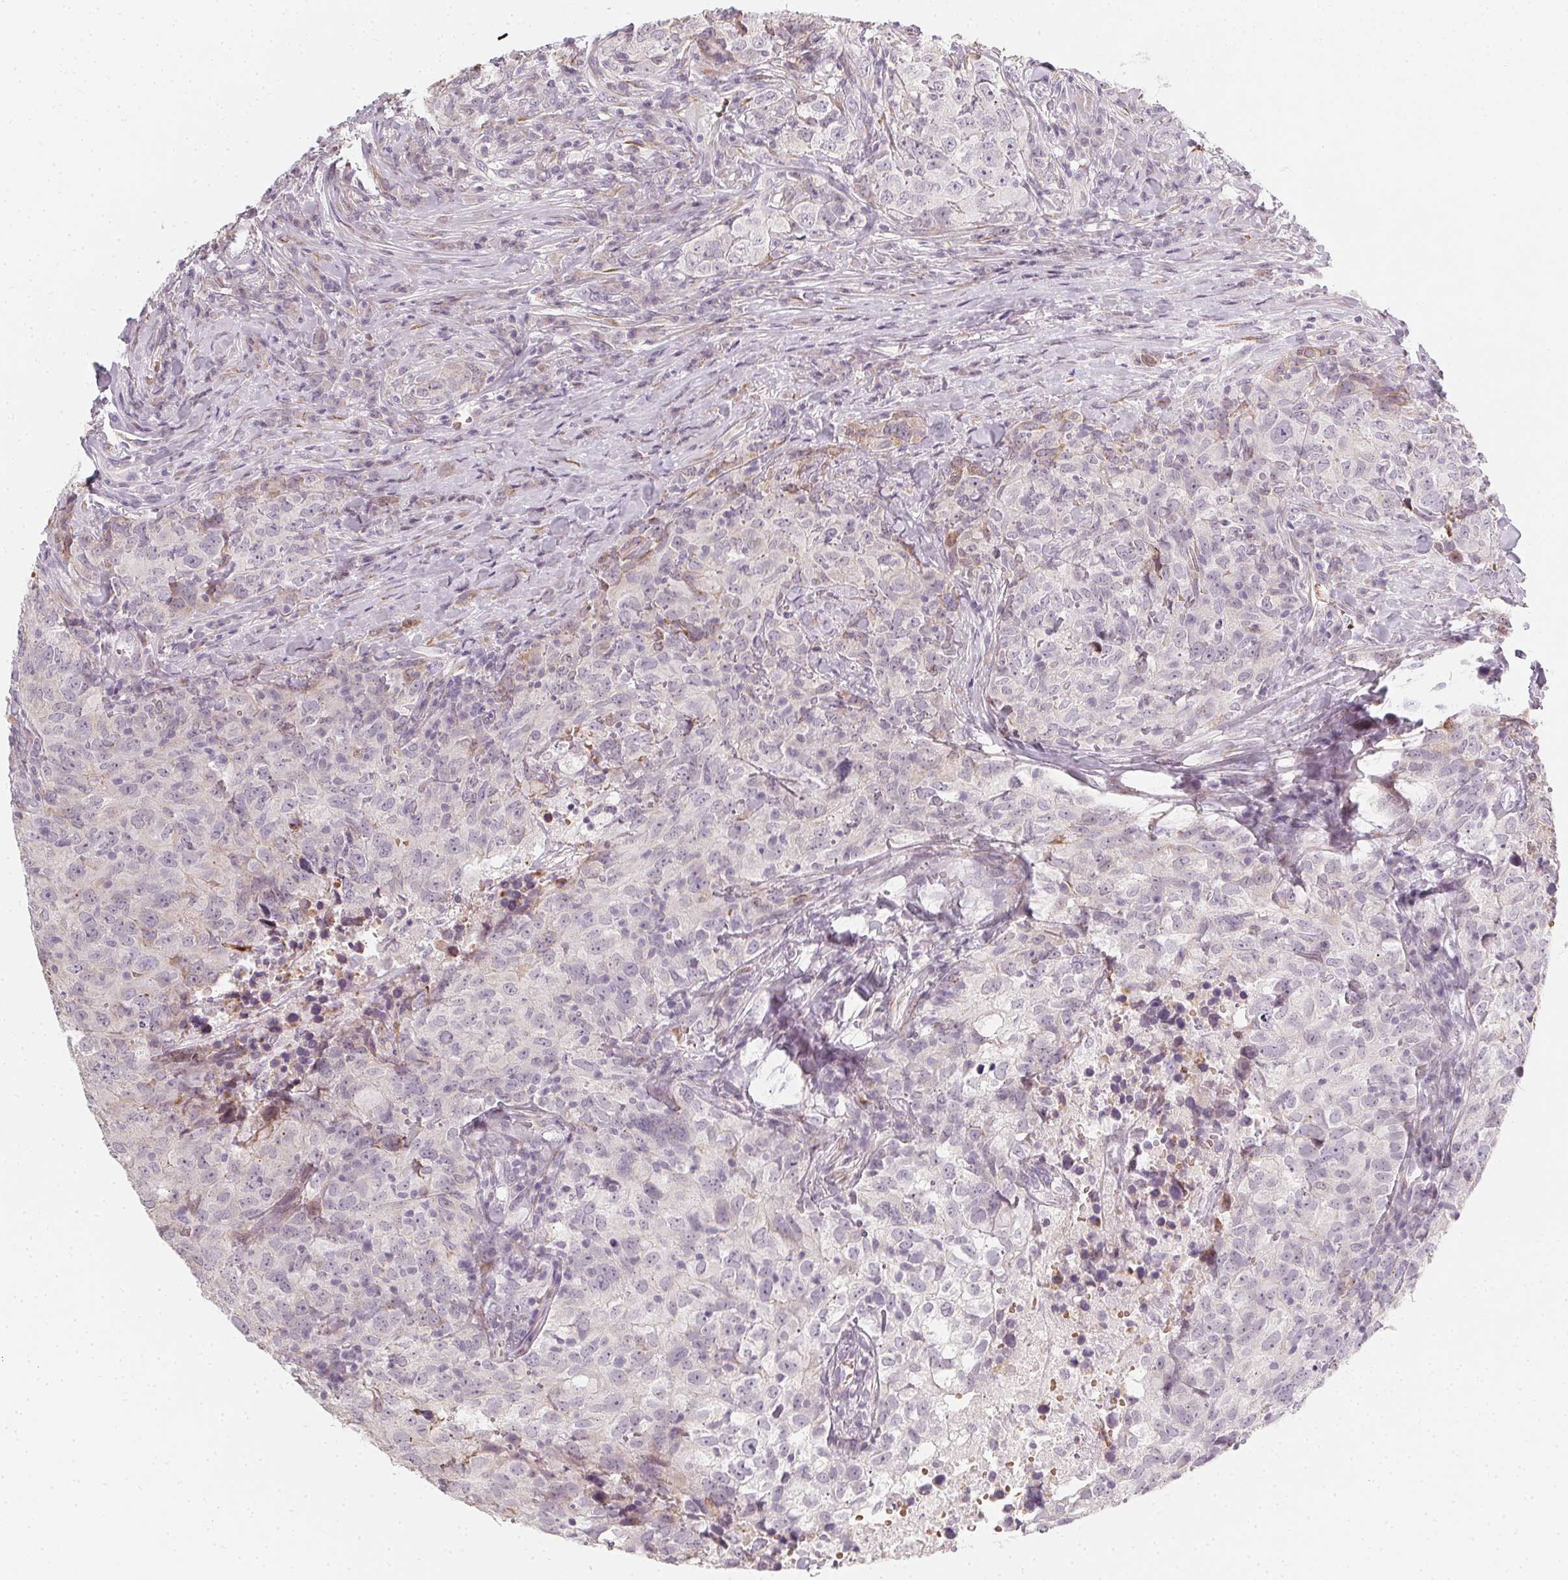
{"staining": {"intensity": "negative", "quantity": "none", "location": "none"}, "tissue": "breast cancer", "cell_type": "Tumor cells", "image_type": "cancer", "snomed": [{"axis": "morphology", "description": "Duct carcinoma"}, {"axis": "topography", "description": "Breast"}], "caption": "This is an IHC photomicrograph of breast infiltrating ductal carcinoma. There is no expression in tumor cells.", "gene": "CCDC96", "patient": {"sex": "female", "age": 30}}